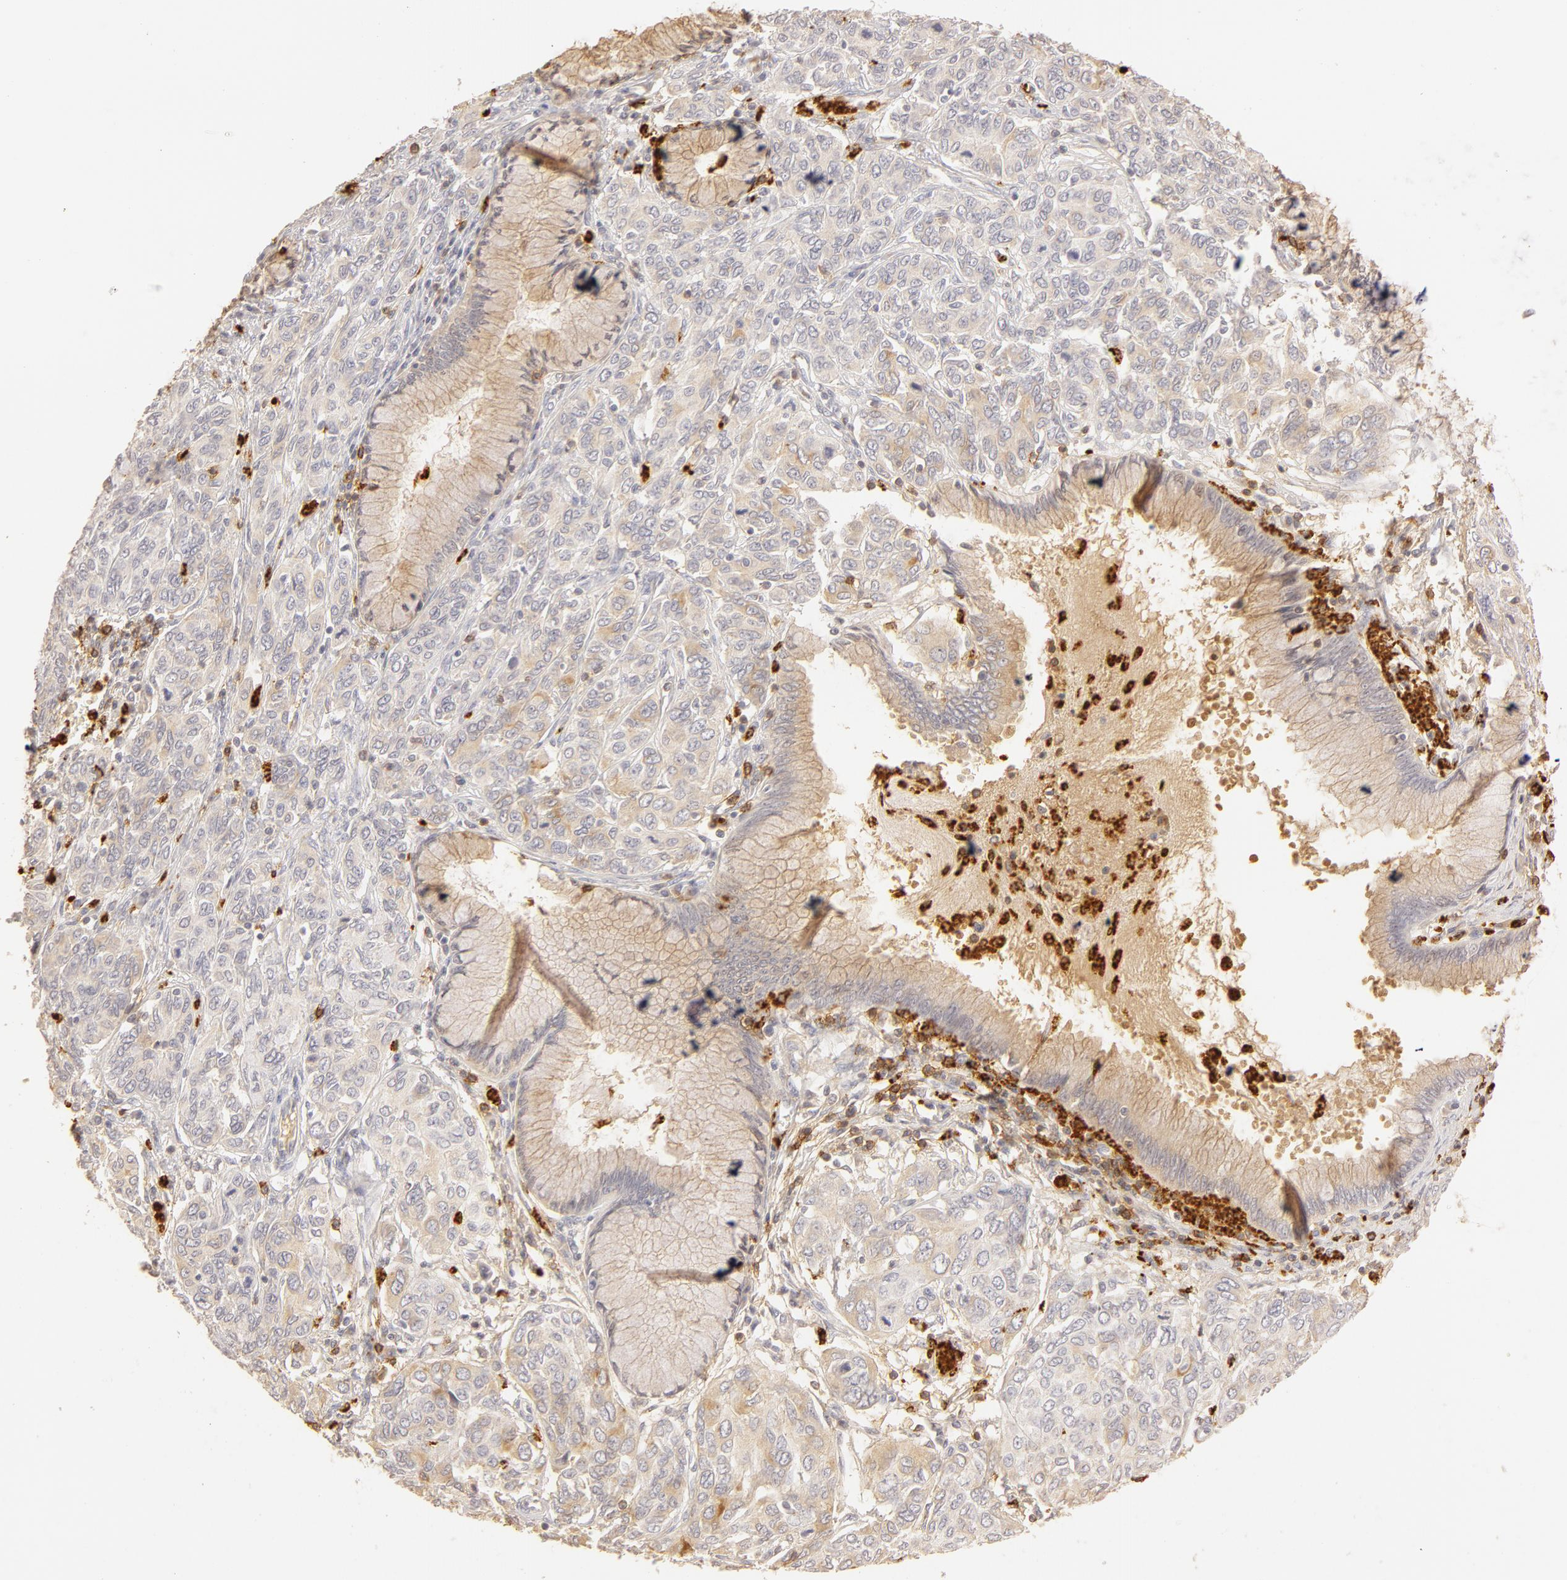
{"staining": {"intensity": "weak", "quantity": "<25%", "location": "cytoplasmic/membranous"}, "tissue": "cervical cancer", "cell_type": "Tumor cells", "image_type": "cancer", "snomed": [{"axis": "morphology", "description": "Squamous cell carcinoma, NOS"}, {"axis": "topography", "description": "Cervix"}], "caption": "Tumor cells show no significant staining in cervical cancer. The staining is performed using DAB (3,3'-diaminobenzidine) brown chromogen with nuclei counter-stained in using hematoxylin.", "gene": "C1R", "patient": {"sex": "female", "age": 38}}